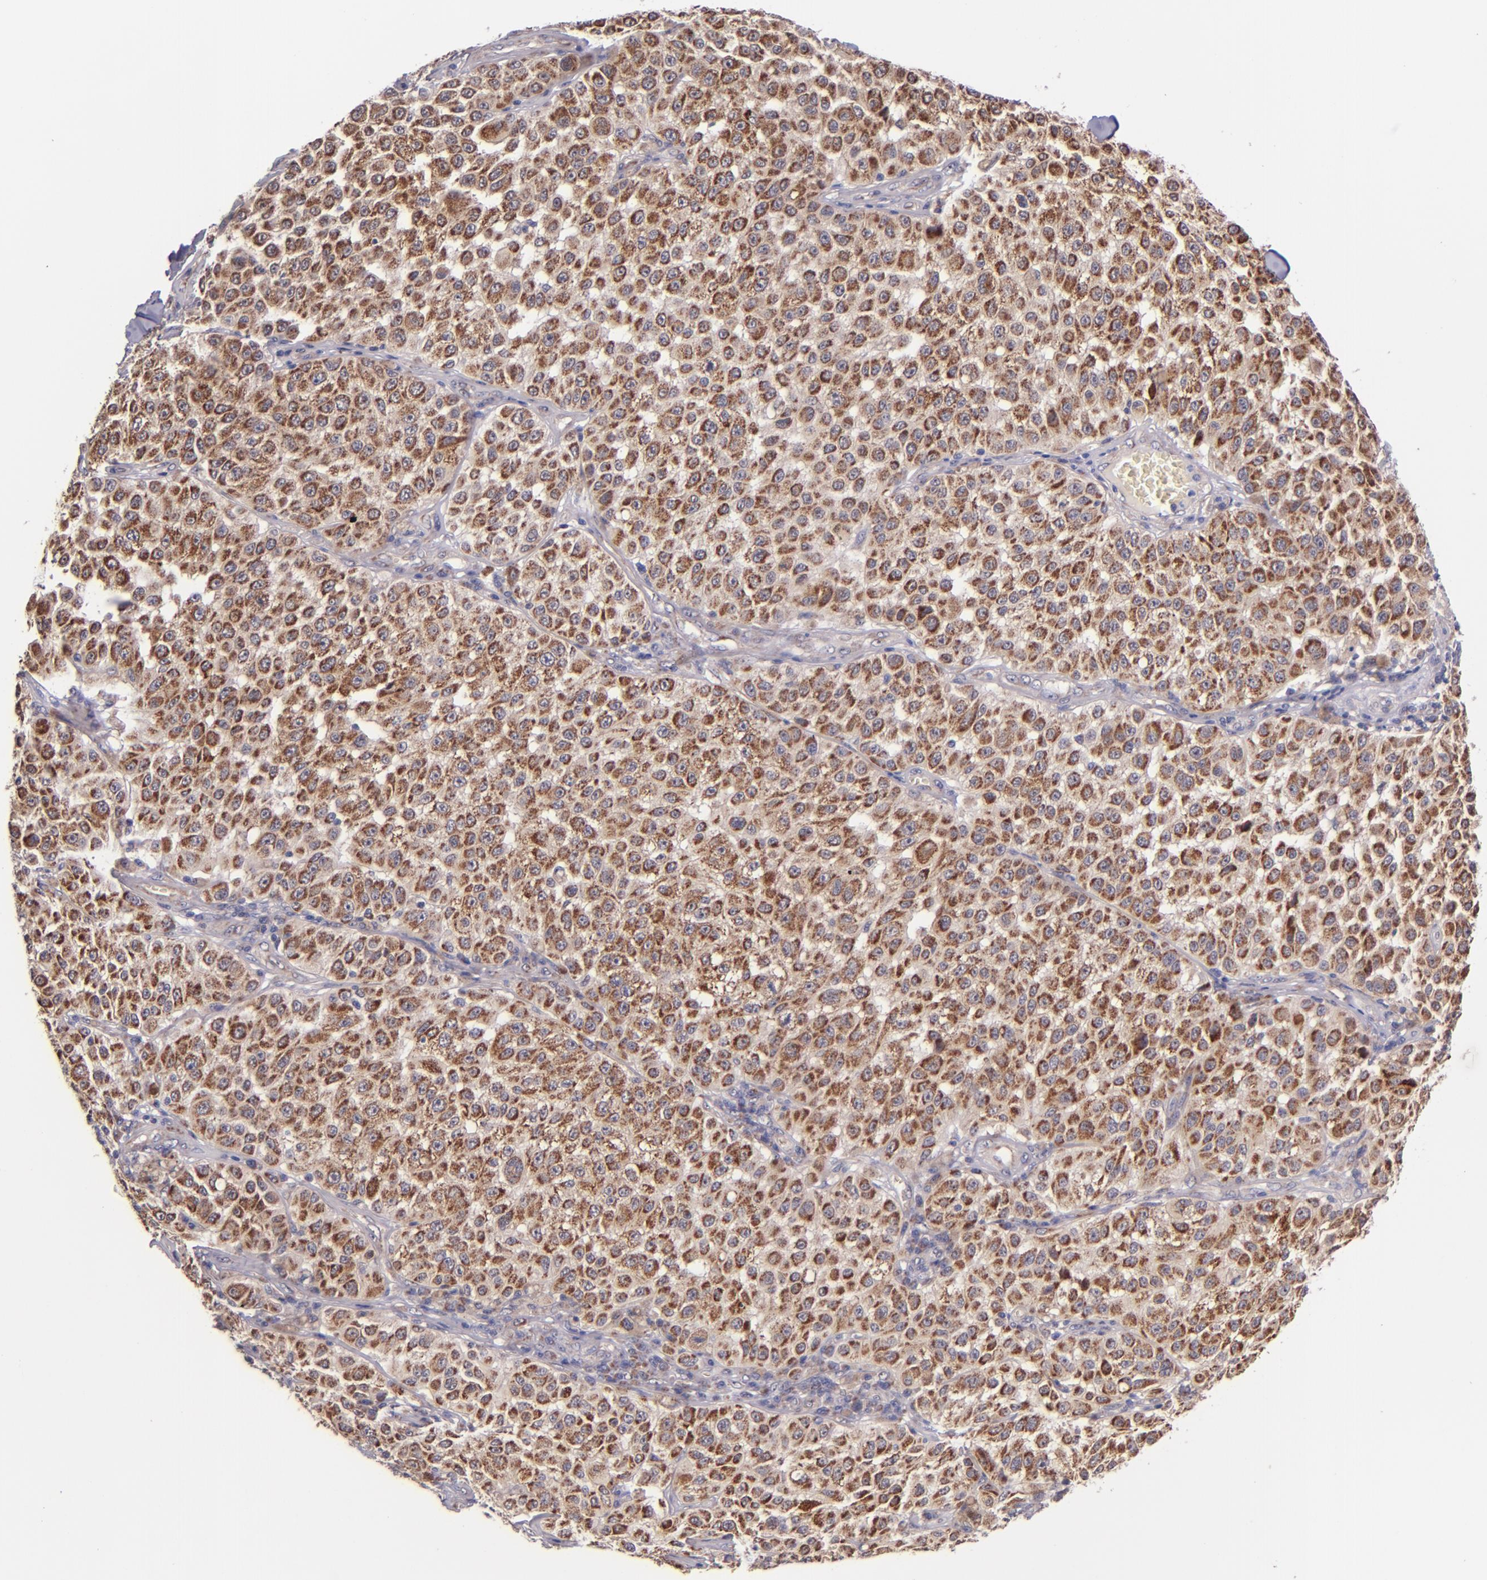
{"staining": {"intensity": "moderate", "quantity": ">75%", "location": "cytoplasmic/membranous"}, "tissue": "melanoma", "cell_type": "Tumor cells", "image_type": "cancer", "snomed": [{"axis": "morphology", "description": "Malignant melanoma, NOS"}, {"axis": "topography", "description": "Skin"}], "caption": "Melanoma stained for a protein shows moderate cytoplasmic/membranous positivity in tumor cells.", "gene": "SHC1", "patient": {"sex": "female", "age": 64}}